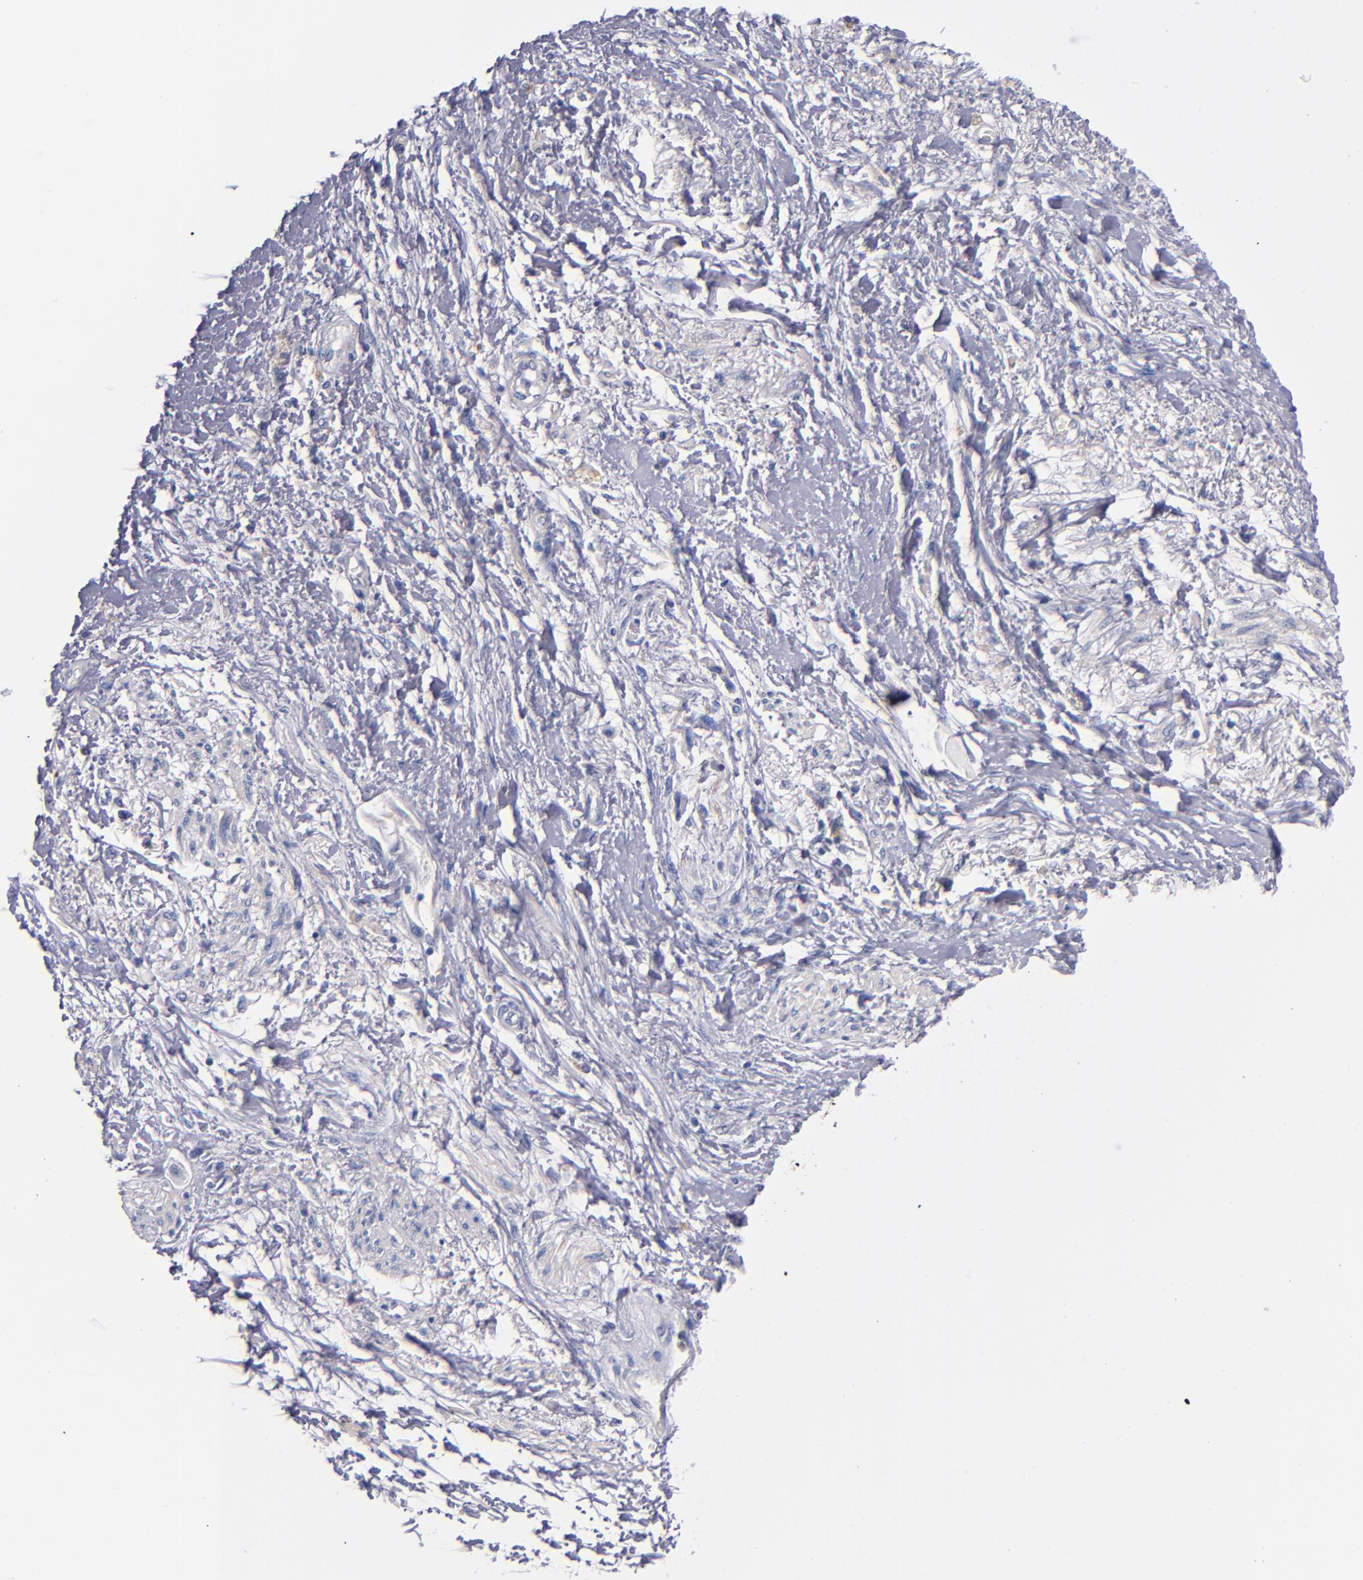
{"staining": {"intensity": "negative", "quantity": "none", "location": "none"}, "tissue": "skin", "cell_type": "Epidermal cells", "image_type": "normal", "snomed": [{"axis": "morphology", "description": "Normal tissue, NOS"}, {"axis": "topography", "description": "Anal"}], "caption": "High power microscopy photomicrograph of an immunohistochemistry (IHC) image of benign skin, revealing no significant staining in epidermal cells. Brightfield microscopy of immunohistochemistry stained with DAB (brown) and hematoxylin (blue), captured at high magnification.", "gene": "CNTNAP2", "patient": {"sex": "female", "age": 46}}